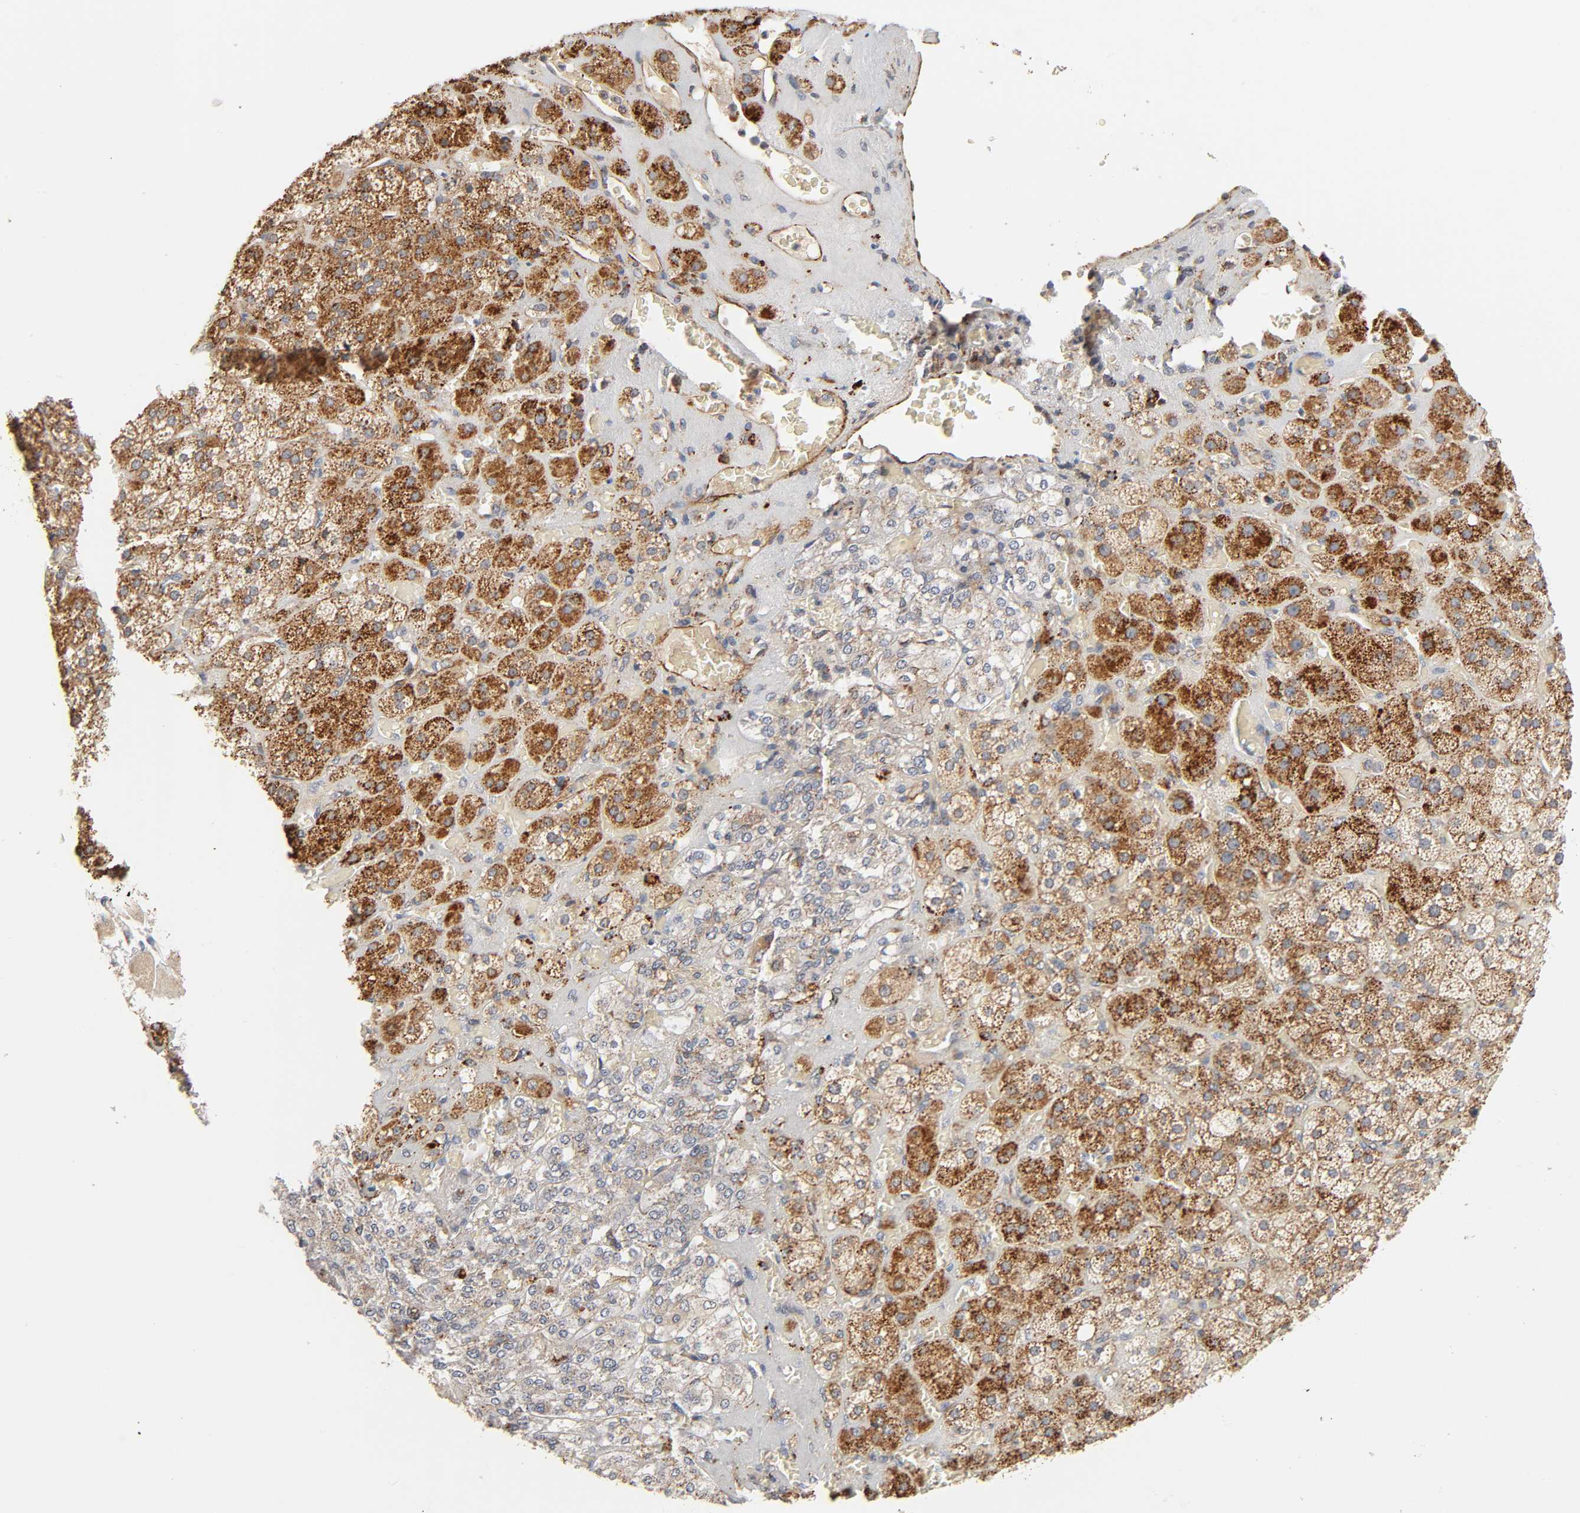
{"staining": {"intensity": "strong", "quantity": ">75%", "location": "cytoplasmic/membranous"}, "tissue": "adrenal gland", "cell_type": "Glandular cells", "image_type": "normal", "snomed": [{"axis": "morphology", "description": "Normal tissue, NOS"}, {"axis": "topography", "description": "Adrenal gland"}], "caption": "Immunohistochemistry (DAB (3,3'-diaminobenzidine)) staining of normal adrenal gland shows strong cytoplasmic/membranous protein expression in about >75% of glandular cells.", "gene": "REEP5", "patient": {"sex": "female", "age": 71}}